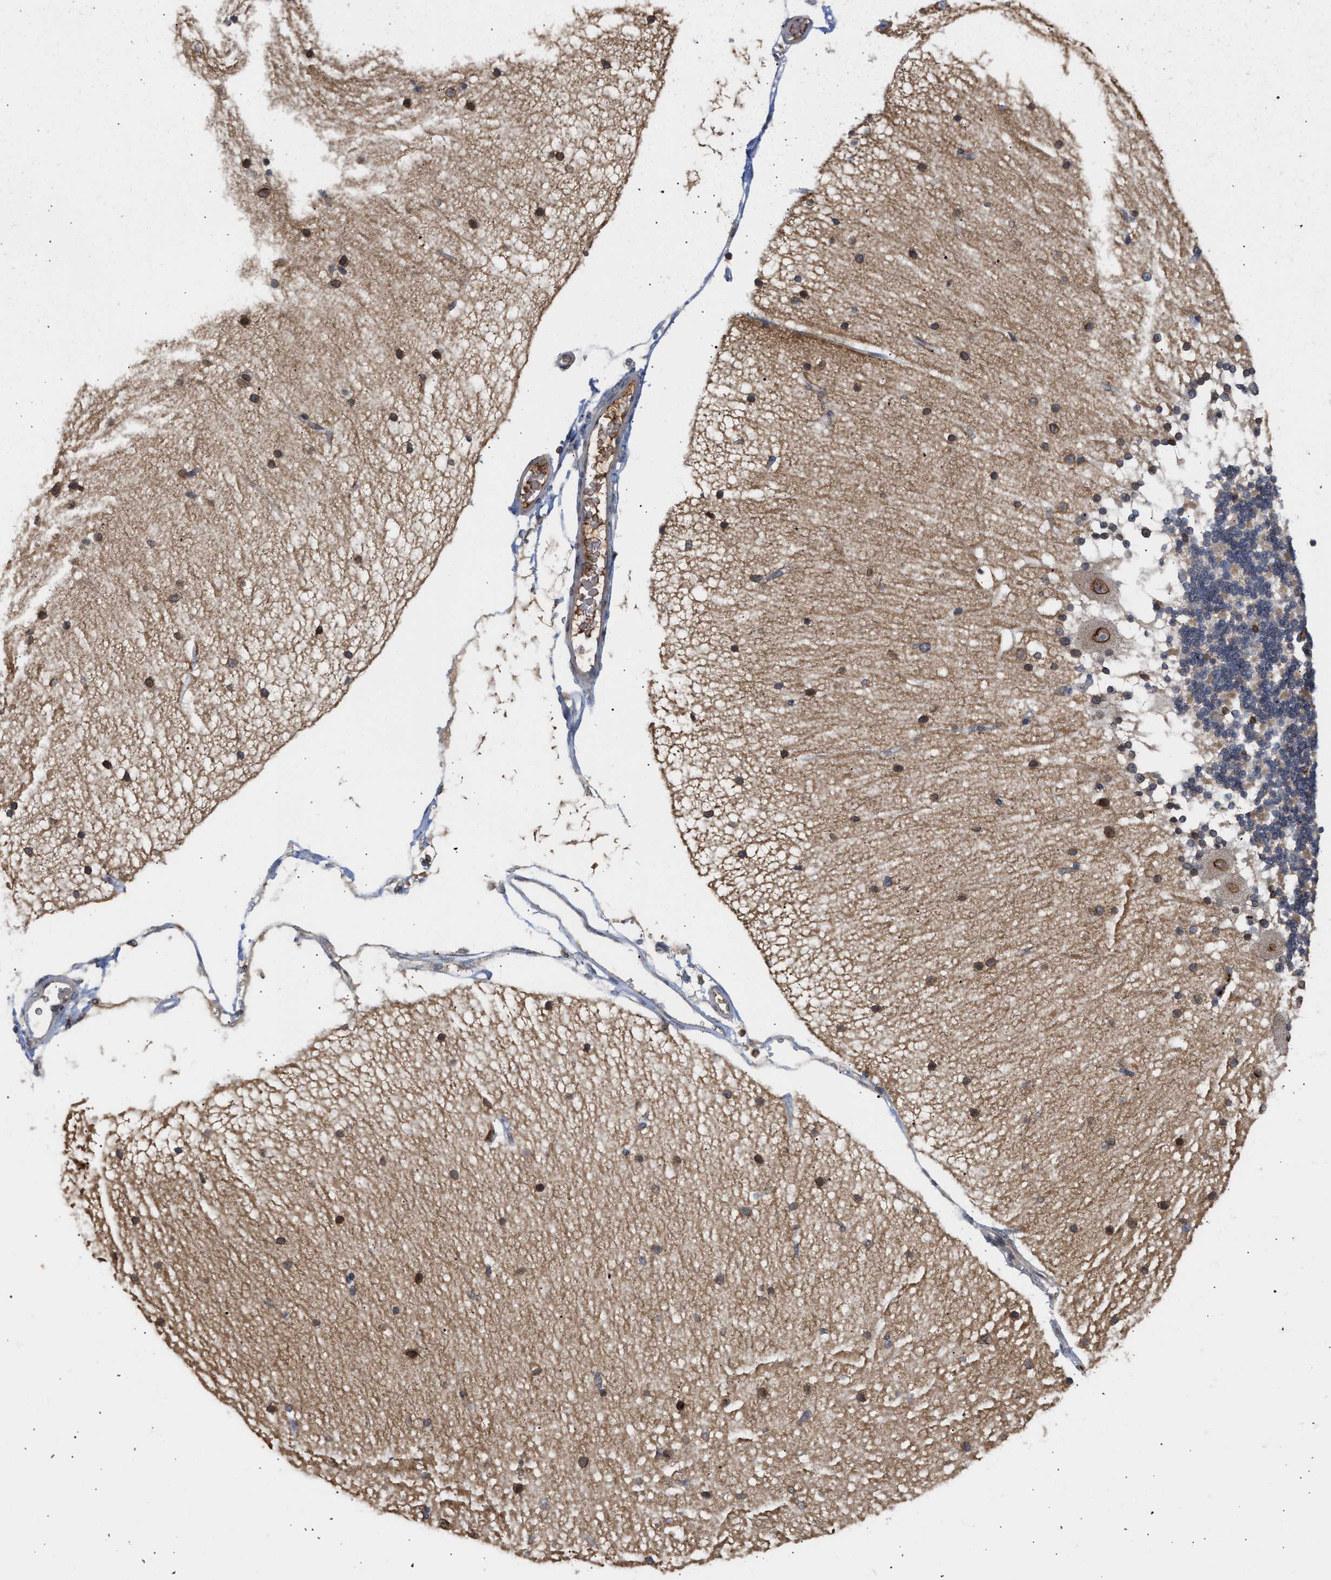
{"staining": {"intensity": "weak", "quantity": "25%-75%", "location": "cytoplasmic/membranous,nuclear"}, "tissue": "cerebellum", "cell_type": "Cells in granular layer", "image_type": "normal", "snomed": [{"axis": "morphology", "description": "Normal tissue, NOS"}, {"axis": "topography", "description": "Cerebellum"}], "caption": "About 25%-75% of cells in granular layer in benign cerebellum exhibit weak cytoplasmic/membranous,nuclear protein positivity as visualized by brown immunohistochemical staining.", "gene": "NUP62", "patient": {"sex": "female", "age": 54}}